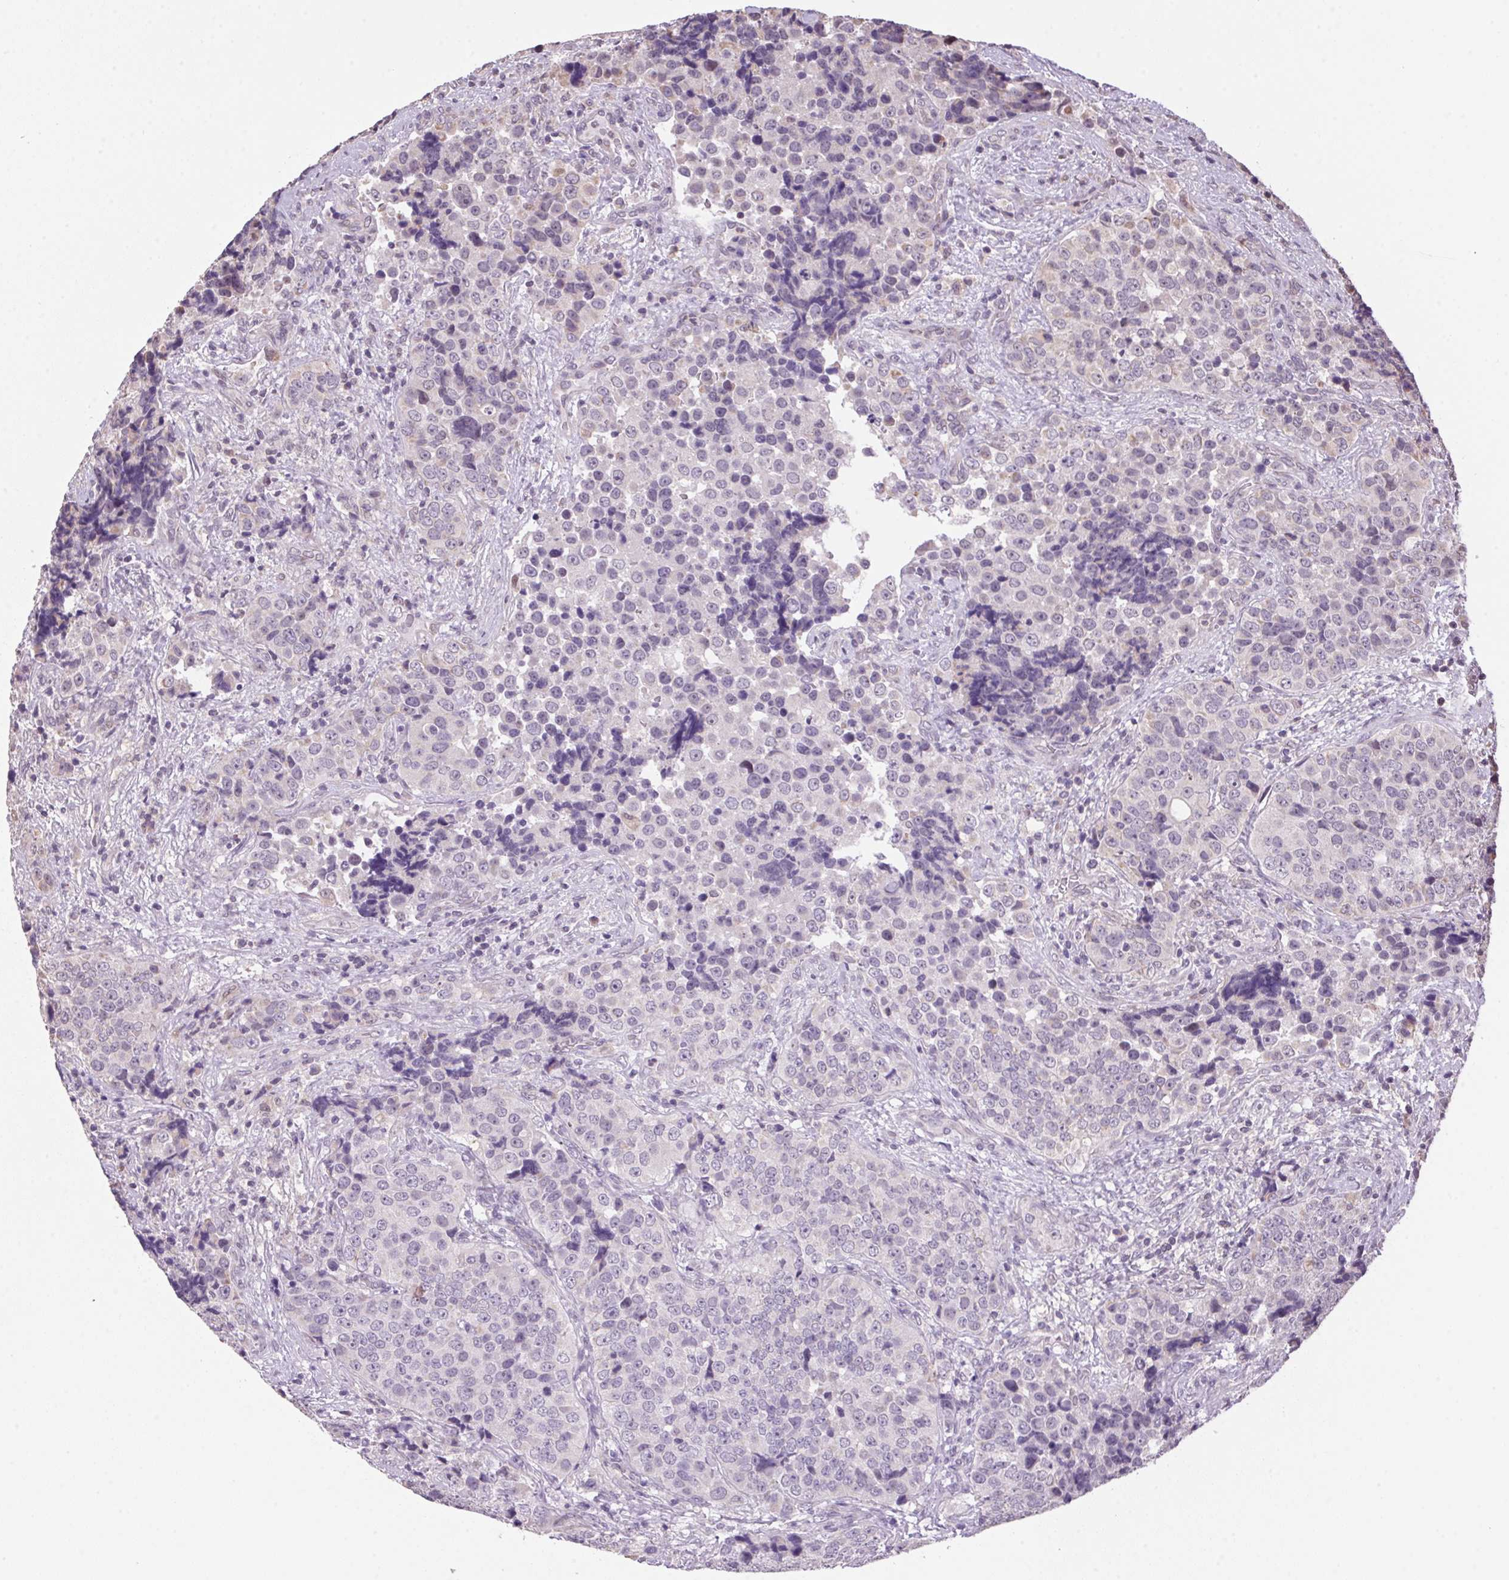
{"staining": {"intensity": "negative", "quantity": "none", "location": "none"}, "tissue": "urothelial cancer", "cell_type": "Tumor cells", "image_type": "cancer", "snomed": [{"axis": "morphology", "description": "Urothelial carcinoma, NOS"}, {"axis": "topography", "description": "Urinary bladder"}], "caption": "IHC of human transitional cell carcinoma demonstrates no positivity in tumor cells.", "gene": "VWA3B", "patient": {"sex": "male", "age": 52}}